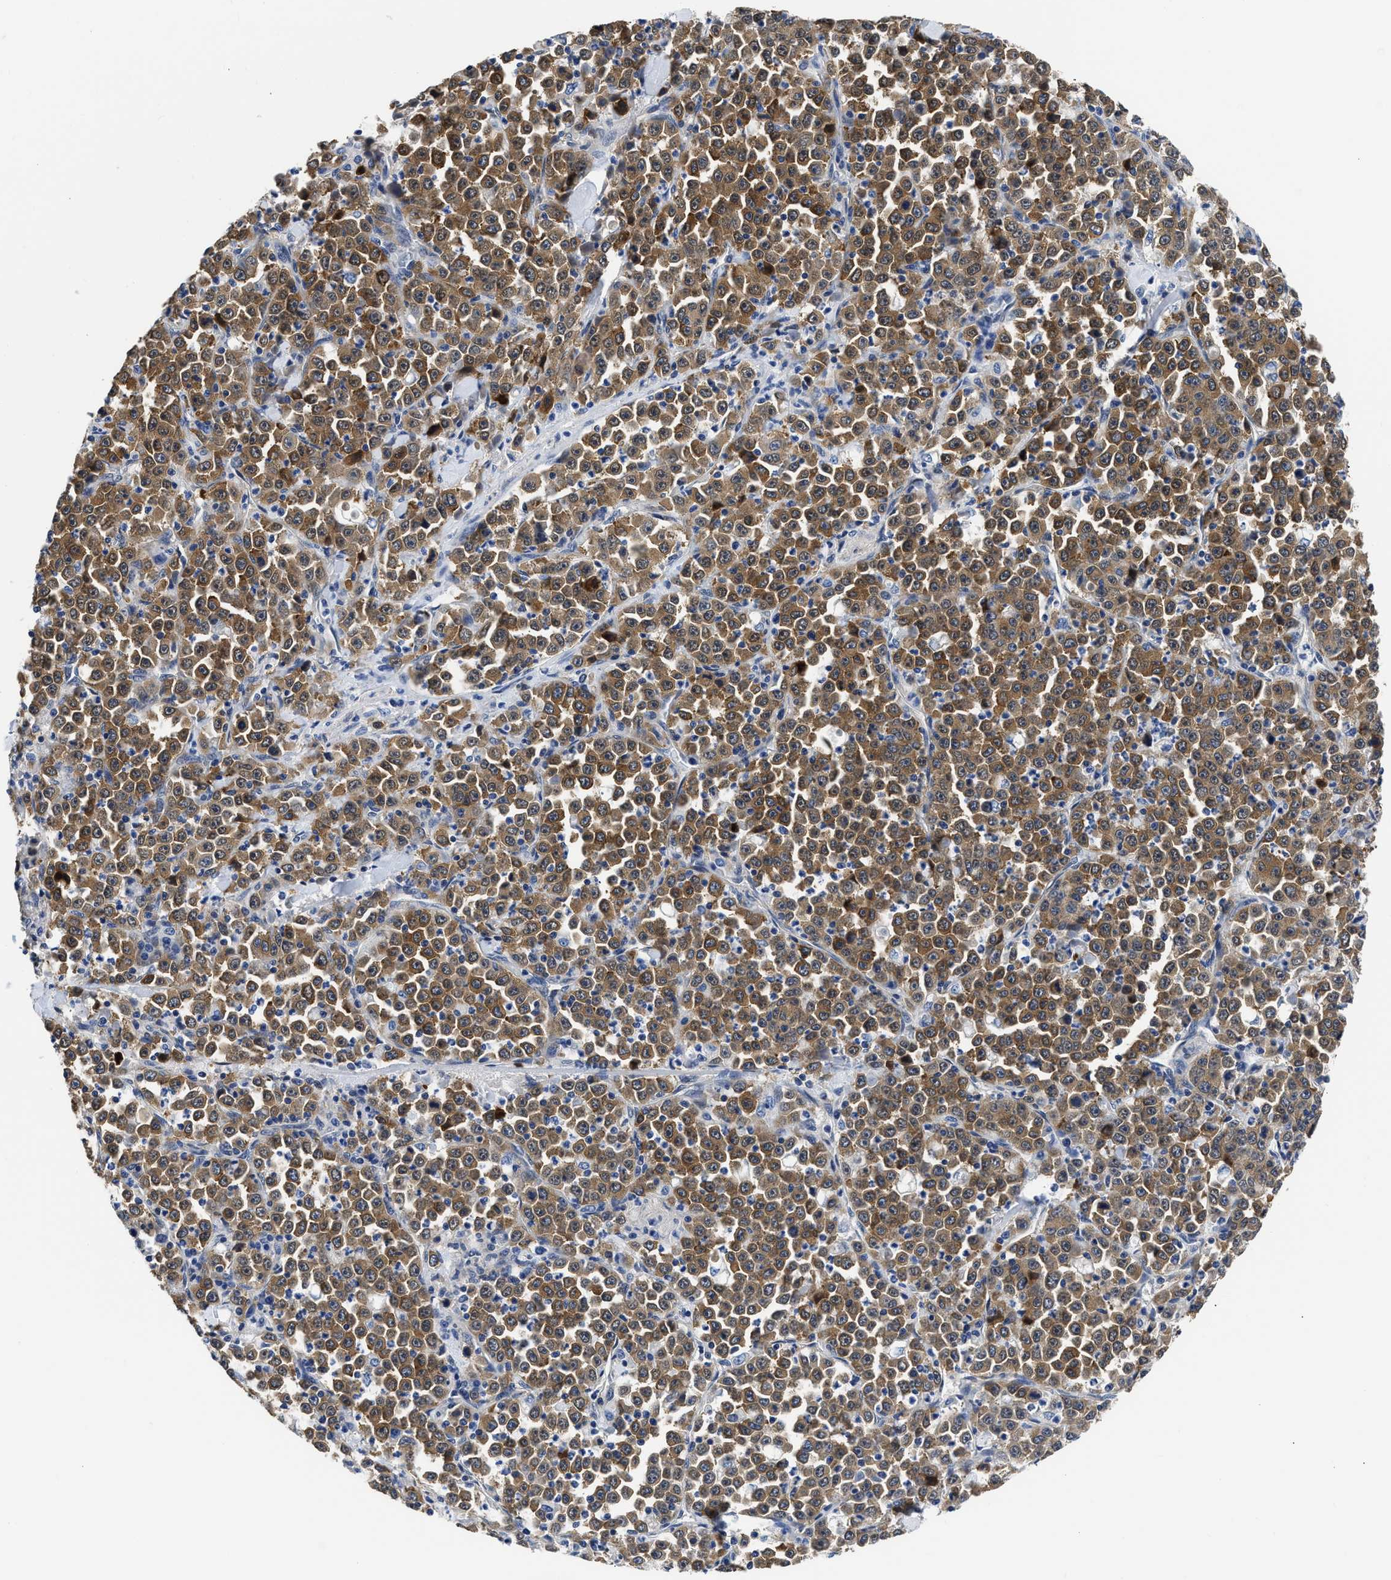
{"staining": {"intensity": "moderate", "quantity": ">75%", "location": "cytoplasmic/membranous,nuclear"}, "tissue": "stomach cancer", "cell_type": "Tumor cells", "image_type": "cancer", "snomed": [{"axis": "morphology", "description": "Normal tissue, NOS"}, {"axis": "morphology", "description": "Adenocarcinoma, NOS"}, {"axis": "topography", "description": "Stomach, upper"}, {"axis": "topography", "description": "Stomach"}], "caption": "The micrograph reveals a brown stain indicating the presence of a protein in the cytoplasmic/membranous and nuclear of tumor cells in stomach adenocarcinoma. The protein of interest is stained brown, and the nuclei are stained in blue (DAB (3,3'-diaminobenzidine) IHC with brightfield microscopy, high magnification).", "gene": "XPO5", "patient": {"sex": "male", "age": 59}}